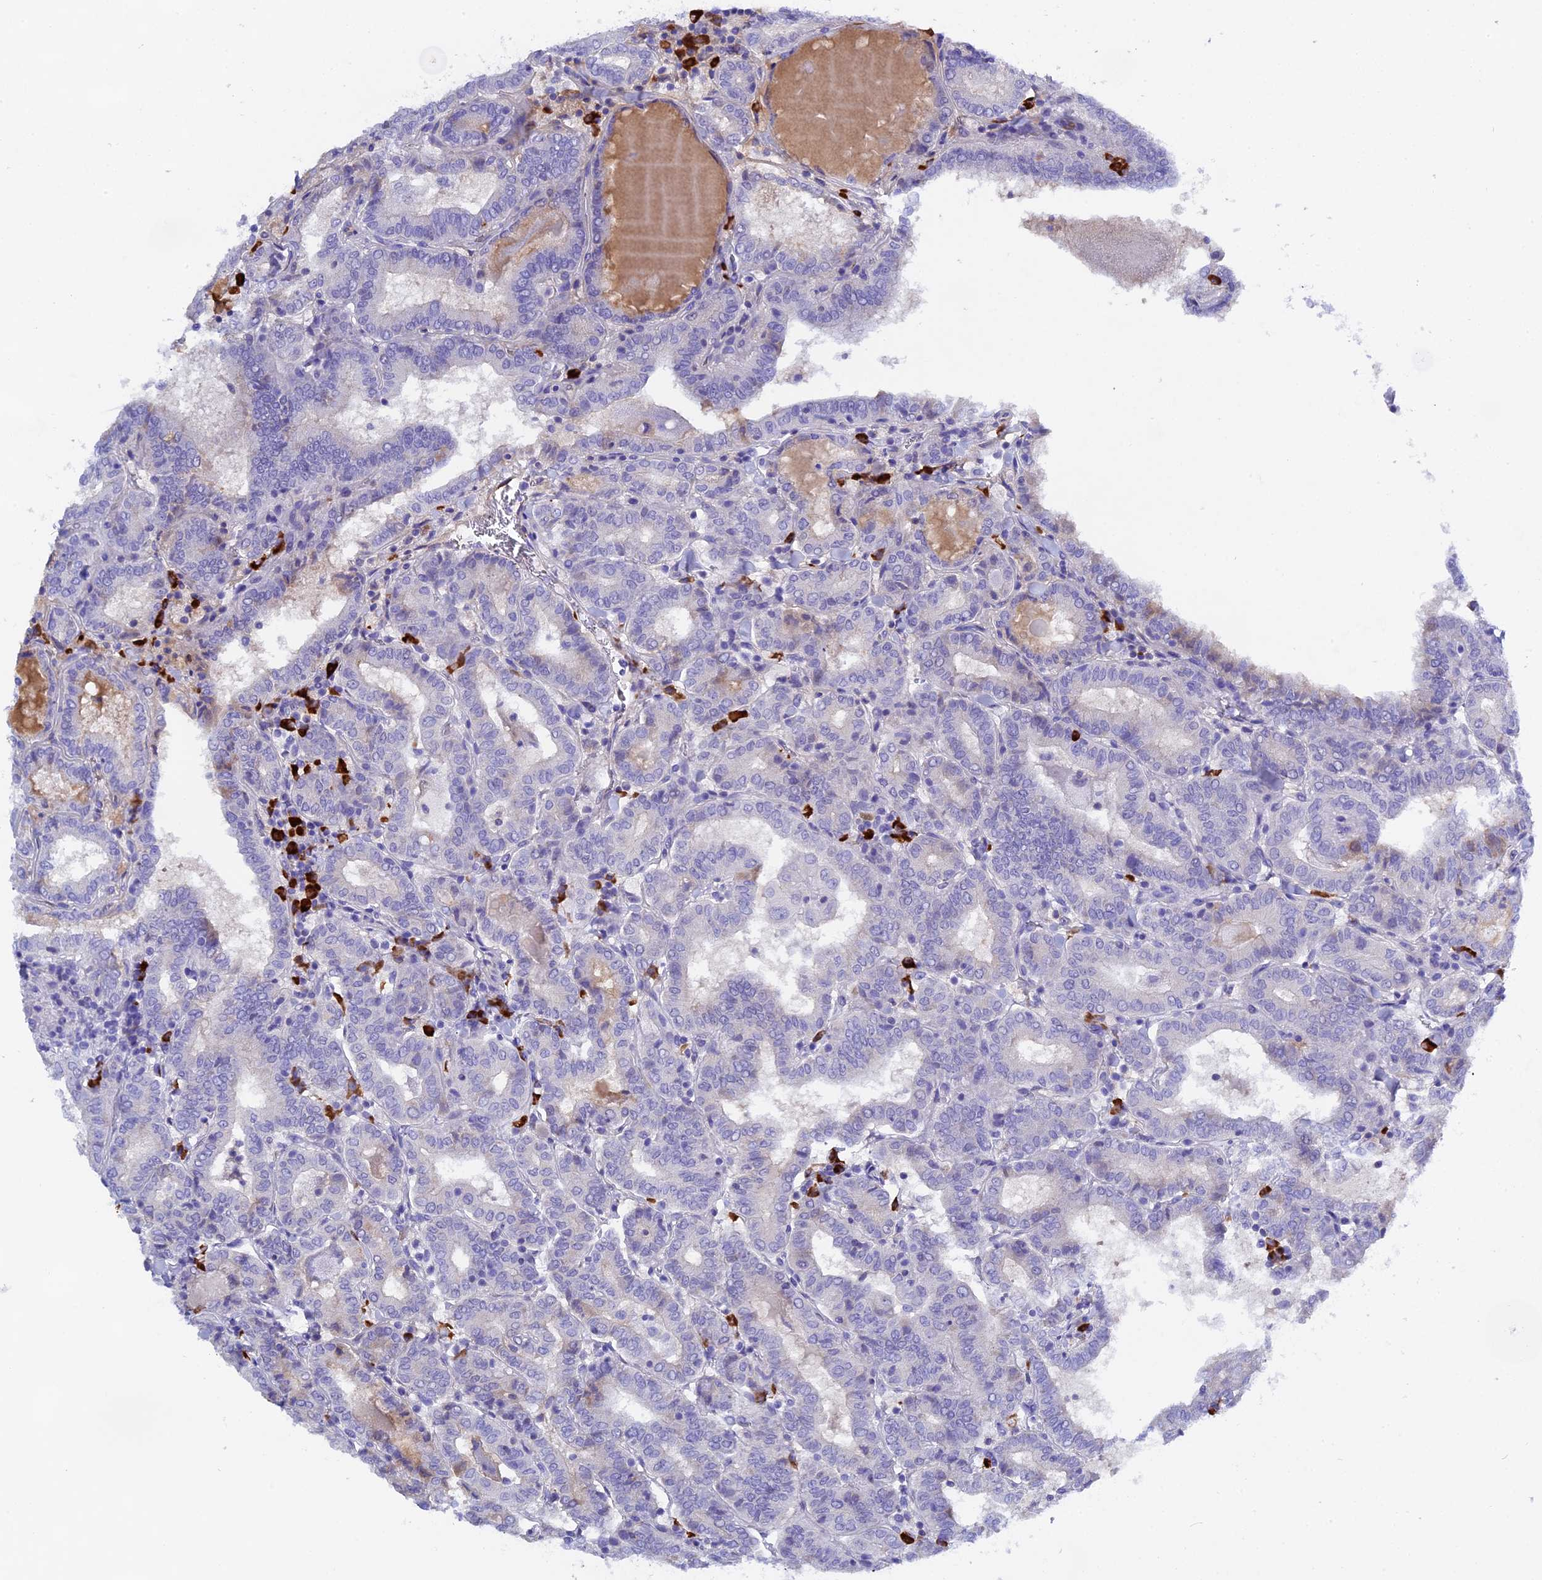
{"staining": {"intensity": "negative", "quantity": "none", "location": "none"}, "tissue": "thyroid cancer", "cell_type": "Tumor cells", "image_type": "cancer", "snomed": [{"axis": "morphology", "description": "Papillary adenocarcinoma, NOS"}, {"axis": "topography", "description": "Thyroid gland"}], "caption": "The photomicrograph displays no staining of tumor cells in thyroid papillary adenocarcinoma.", "gene": "FKBP11", "patient": {"sex": "female", "age": 72}}